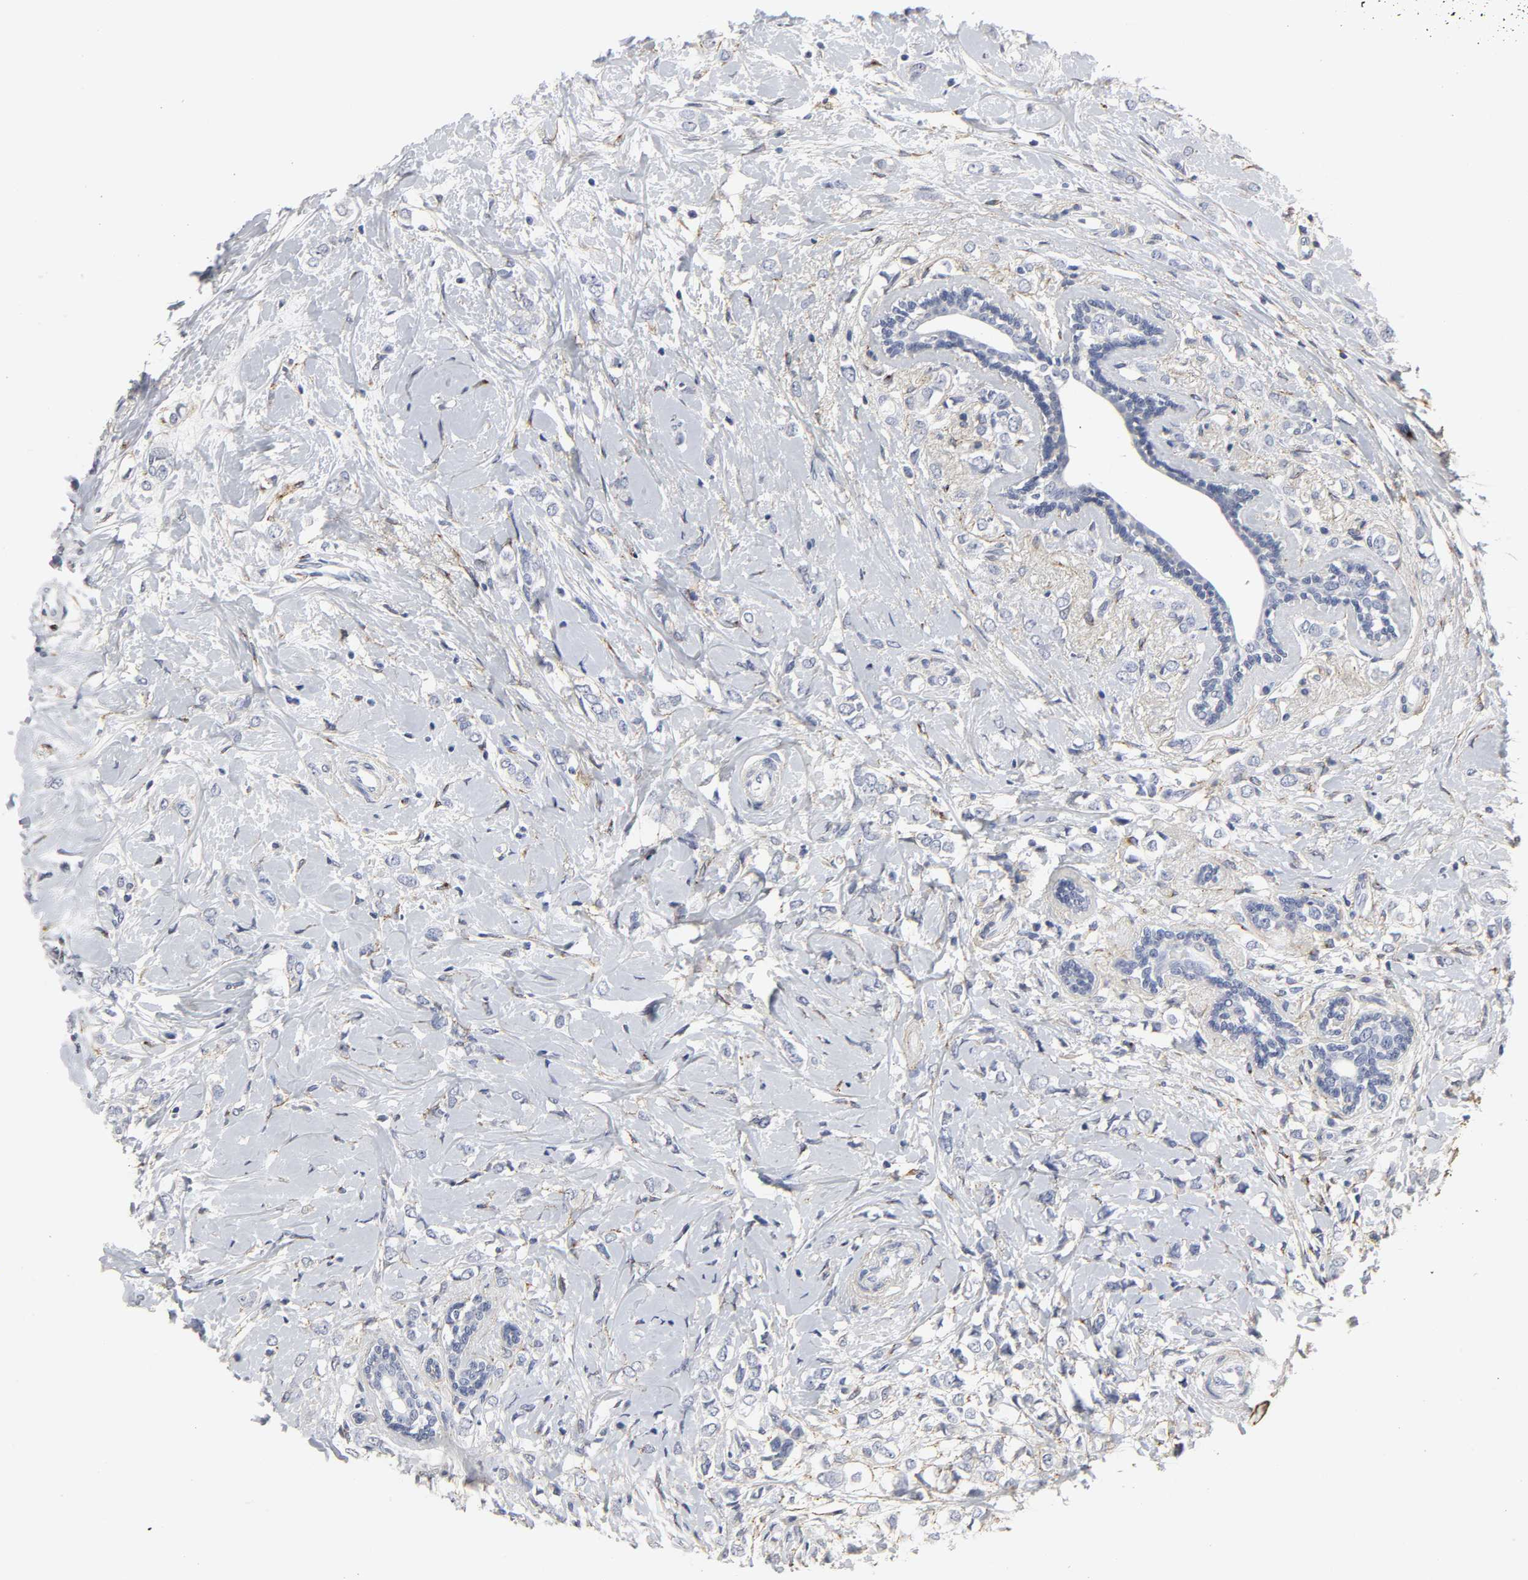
{"staining": {"intensity": "negative", "quantity": "none", "location": "none"}, "tissue": "breast cancer", "cell_type": "Tumor cells", "image_type": "cancer", "snomed": [{"axis": "morphology", "description": "Normal tissue, NOS"}, {"axis": "morphology", "description": "Lobular carcinoma"}, {"axis": "topography", "description": "Breast"}], "caption": "An immunohistochemistry (IHC) photomicrograph of lobular carcinoma (breast) is shown. There is no staining in tumor cells of lobular carcinoma (breast).", "gene": "LRP1", "patient": {"sex": "female", "age": 47}}